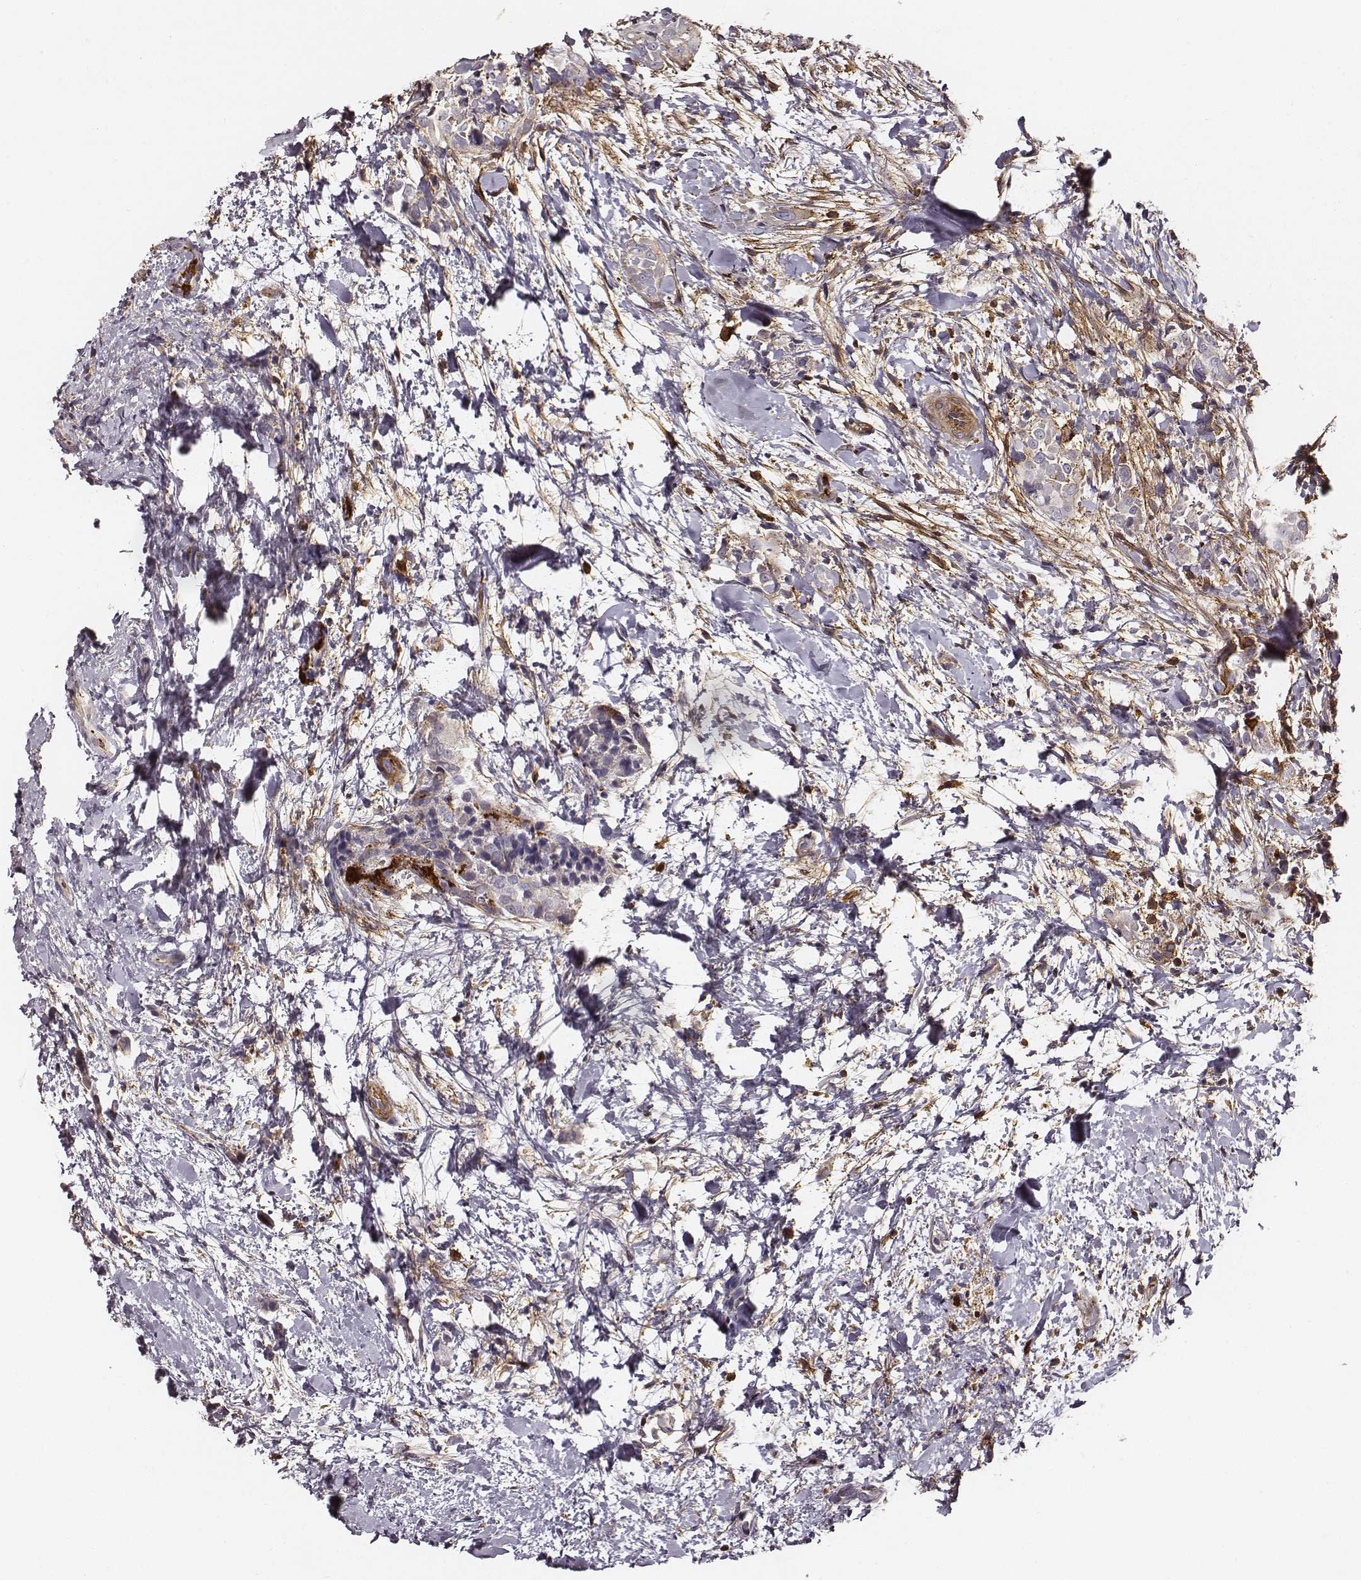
{"staining": {"intensity": "negative", "quantity": "none", "location": "none"}, "tissue": "thyroid cancer", "cell_type": "Tumor cells", "image_type": "cancer", "snomed": [{"axis": "morphology", "description": "Papillary adenocarcinoma, NOS"}, {"axis": "topography", "description": "Thyroid gland"}], "caption": "A micrograph of human papillary adenocarcinoma (thyroid) is negative for staining in tumor cells.", "gene": "ZYX", "patient": {"sex": "male", "age": 61}}